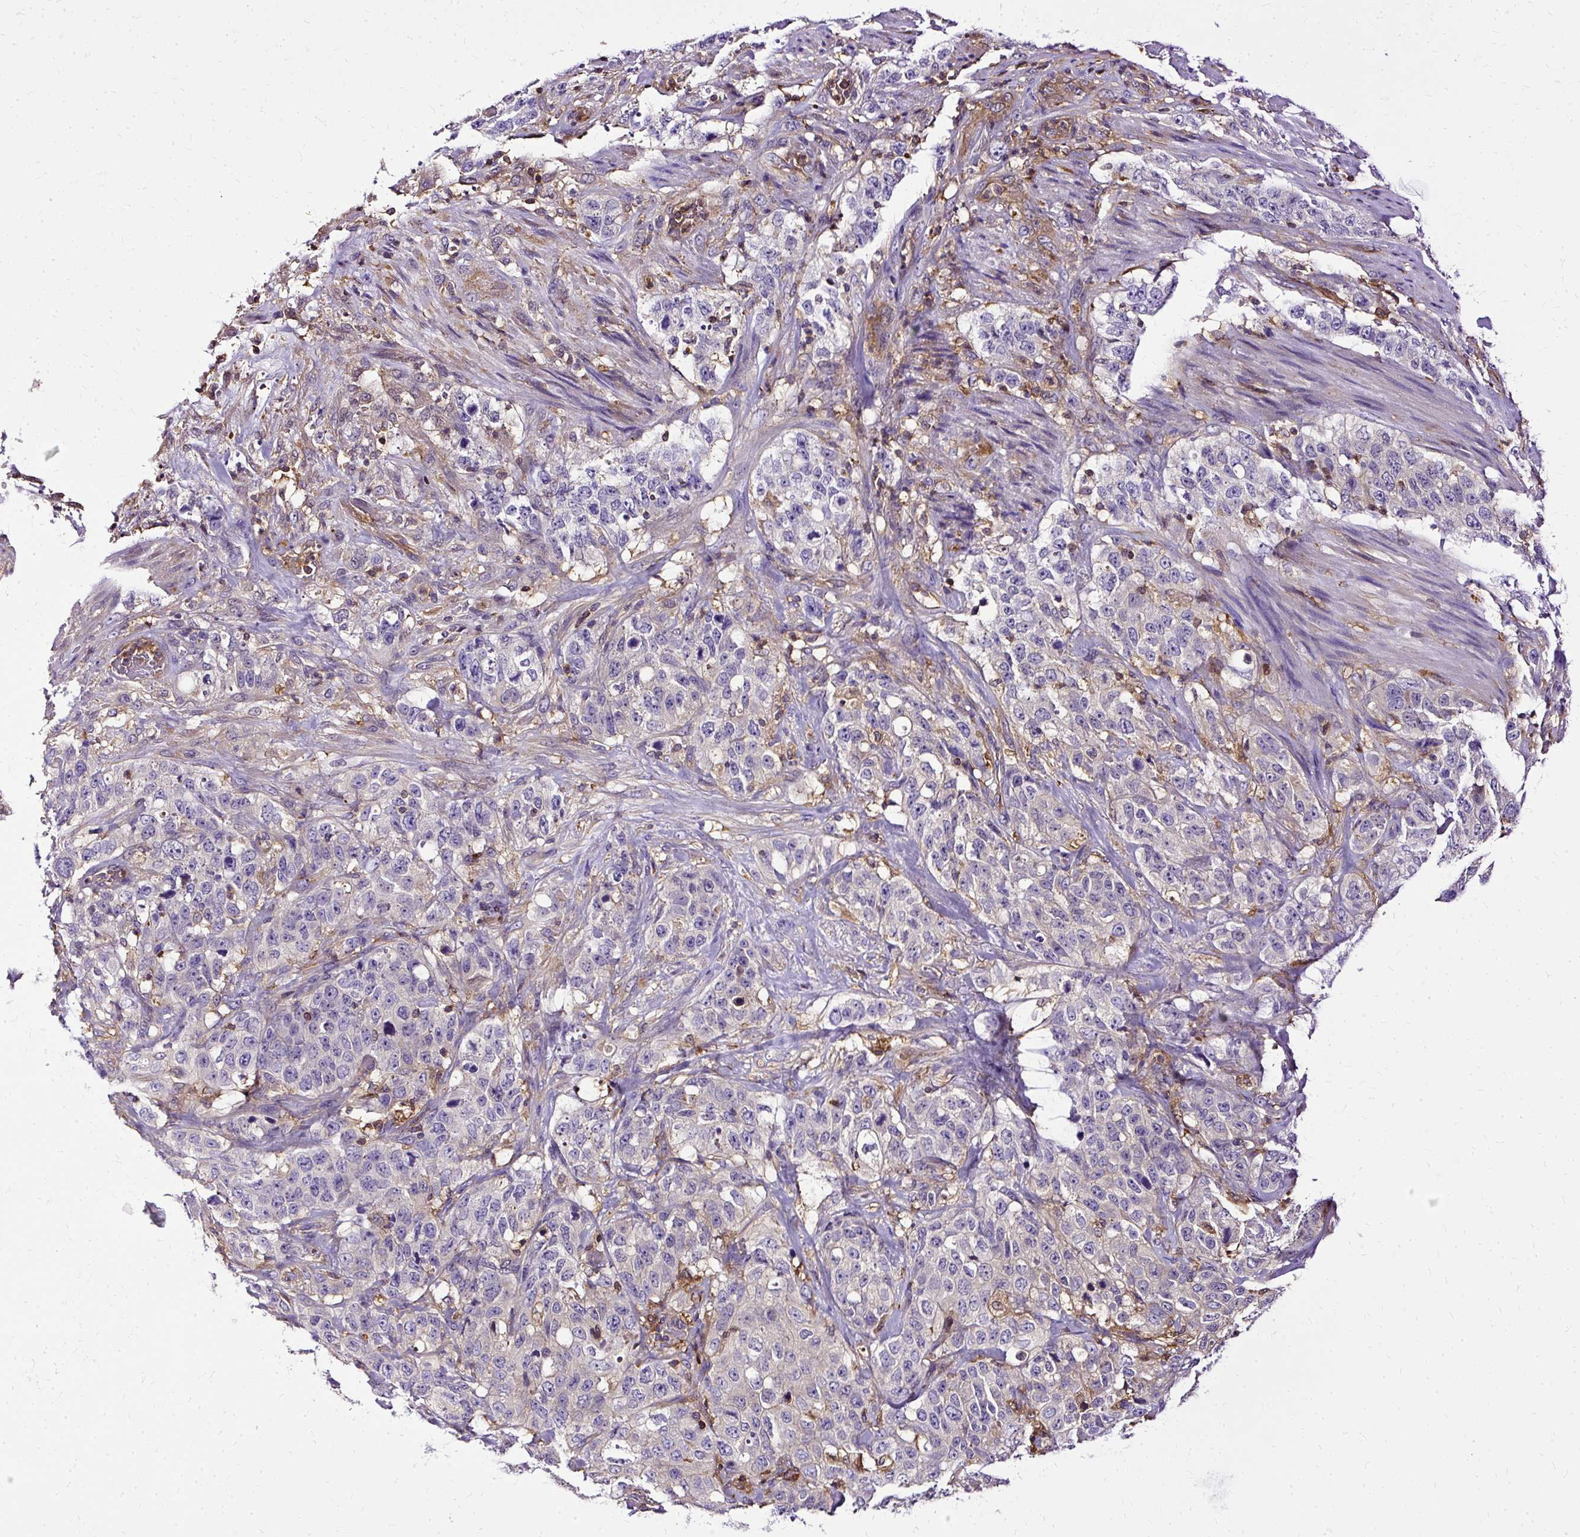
{"staining": {"intensity": "negative", "quantity": "none", "location": "none"}, "tissue": "stomach cancer", "cell_type": "Tumor cells", "image_type": "cancer", "snomed": [{"axis": "morphology", "description": "Adenocarcinoma, NOS"}, {"axis": "topography", "description": "Stomach"}], "caption": "Immunohistochemistry (IHC) of human adenocarcinoma (stomach) reveals no expression in tumor cells. The staining is performed using DAB brown chromogen with nuclei counter-stained in using hematoxylin.", "gene": "TWF2", "patient": {"sex": "male", "age": 48}}